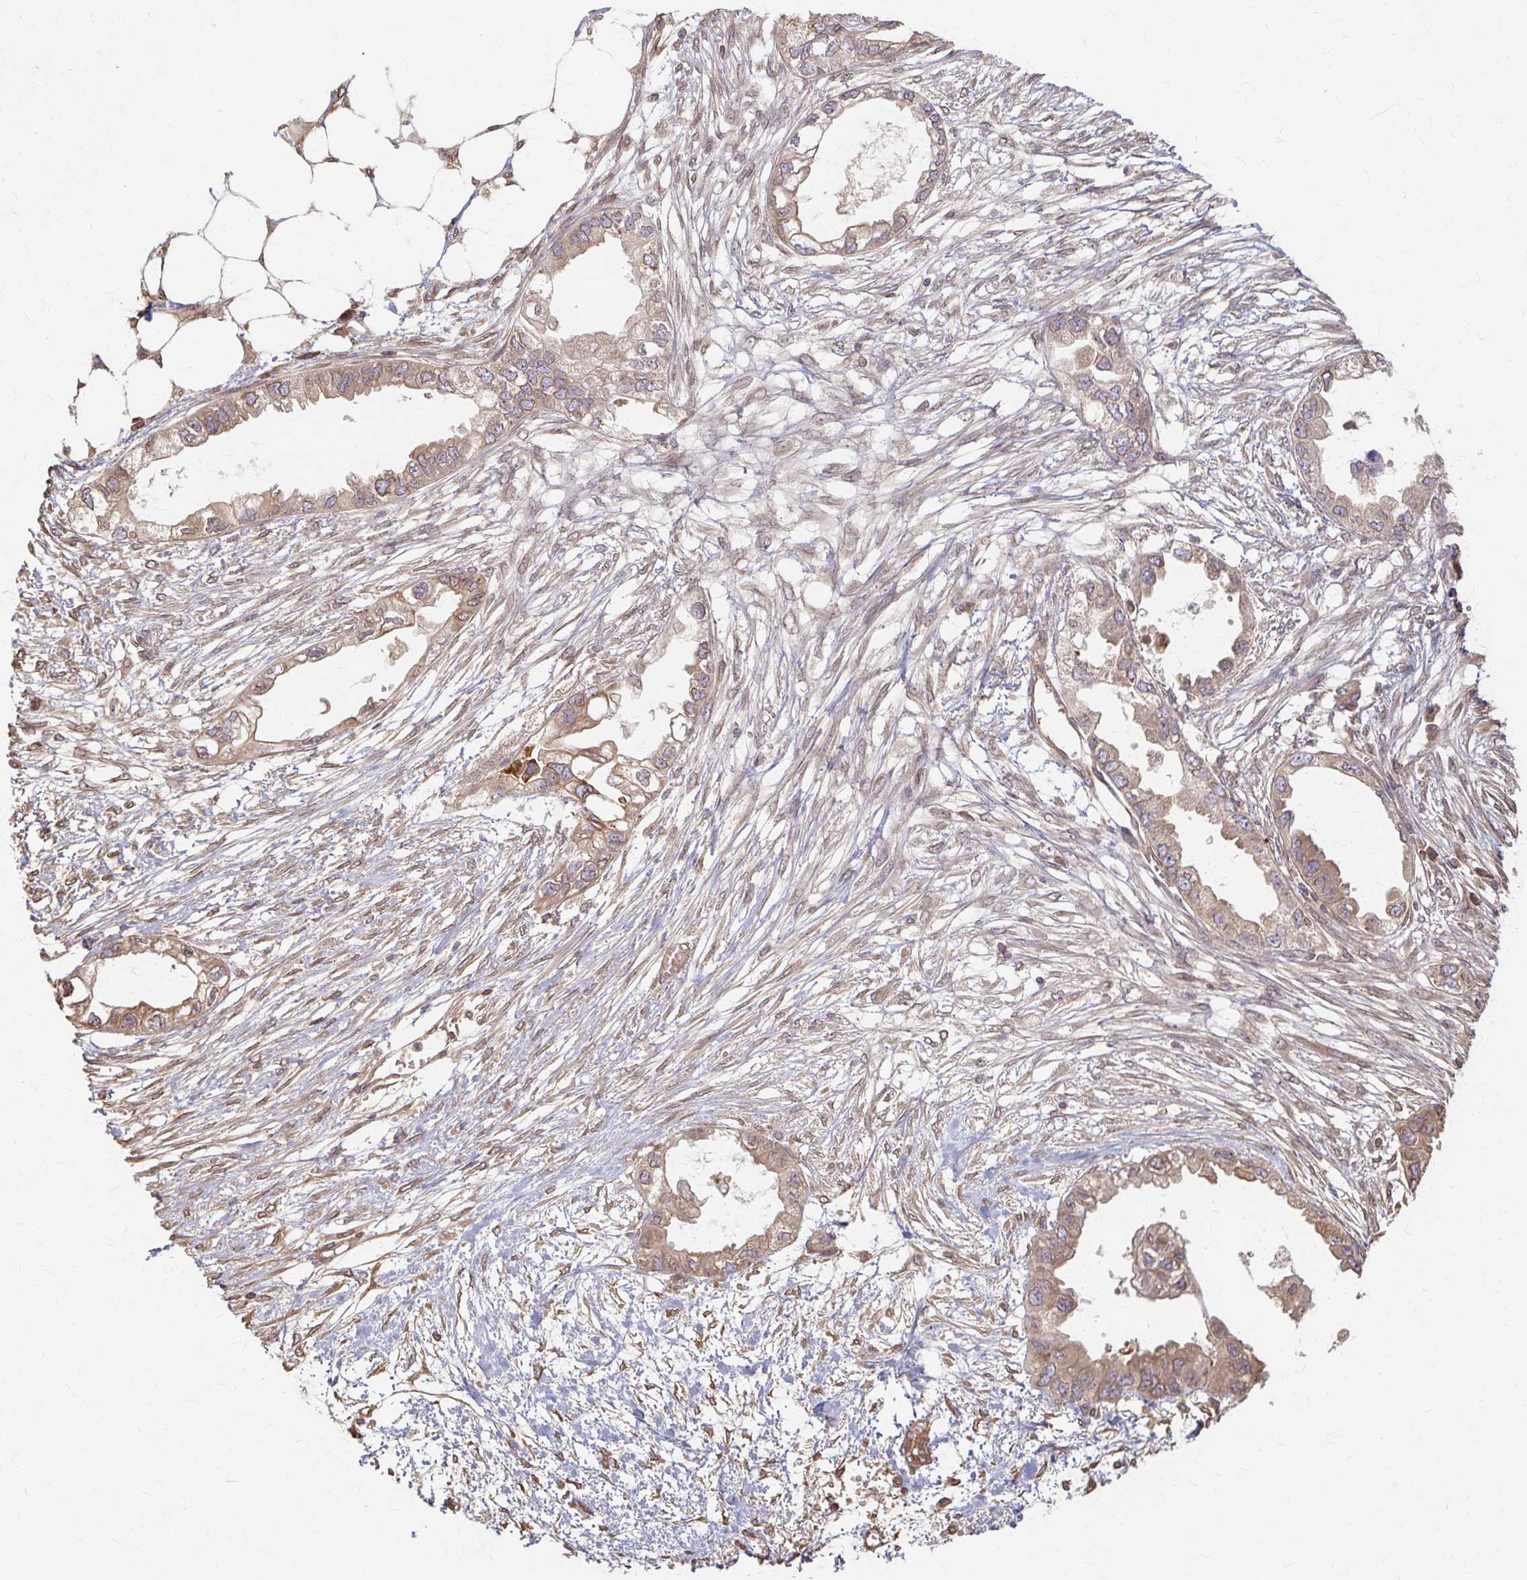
{"staining": {"intensity": "moderate", "quantity": "25%-75%", "location": "cytoplasmic/membranous"}, "tissue": "endometrial cancer", "cell_type": "Tumor cells", "image_type": "cancer", "snomed": [{"axis": "morphology", "description": "Adenocarcinoma, NOS"}, {"axis": "morphology", "description": "Adenocarcinoma, metastatic, NOS"}, {"axis": "topography", "description": "Adipose tissue"}, {"axis": "topography", "description": "Endometrium"}], "caption": "This image reveals IHC staining of human endometrial cancer, with medium moderate cytoplasmic/membranous expression in approximately 25%-75% of tumor cells.", "gene": "ARHGAP35", "patient": {"sex": "female", "age": 67}}